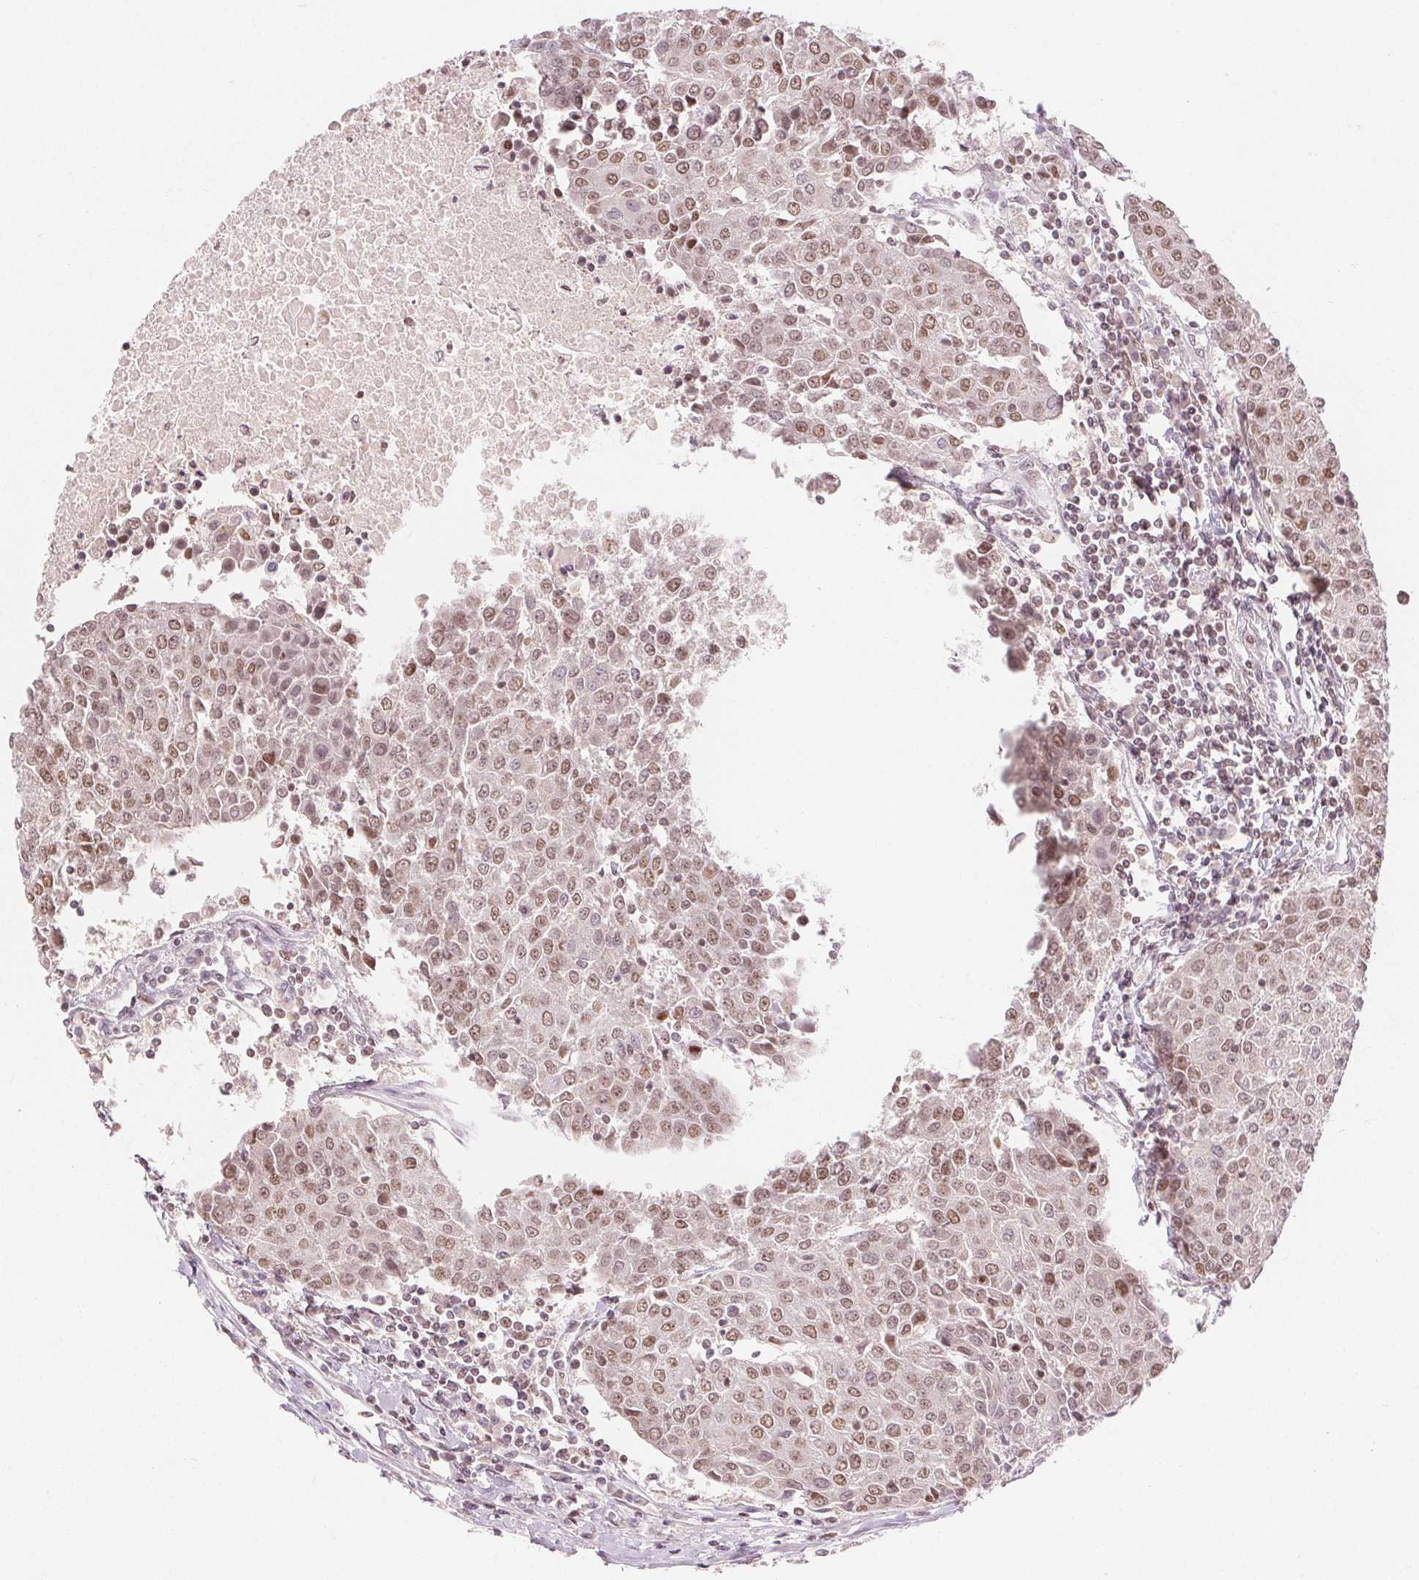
{"staining": {"intensity": "moderate", "quantity": "25%-75%", "location": "nuclear"}, "tissue": "urothelial cancer", "cell_type": "Tumor cells", "image_type": "cancer", "snomed": [{"axis": "morphology", "description": "Urothelial carcinoma, High grade"}, {"axis": "topography", "description": "Urinary bladder"}], "caption": "Immunohistochemical staining of human urothelial cancer exhibits medium levels of moderate nuclear expression in approximately 25%-75% of tumor cells.", "gene": "DEK", "patient": {"sex": "female", "age": 85}}